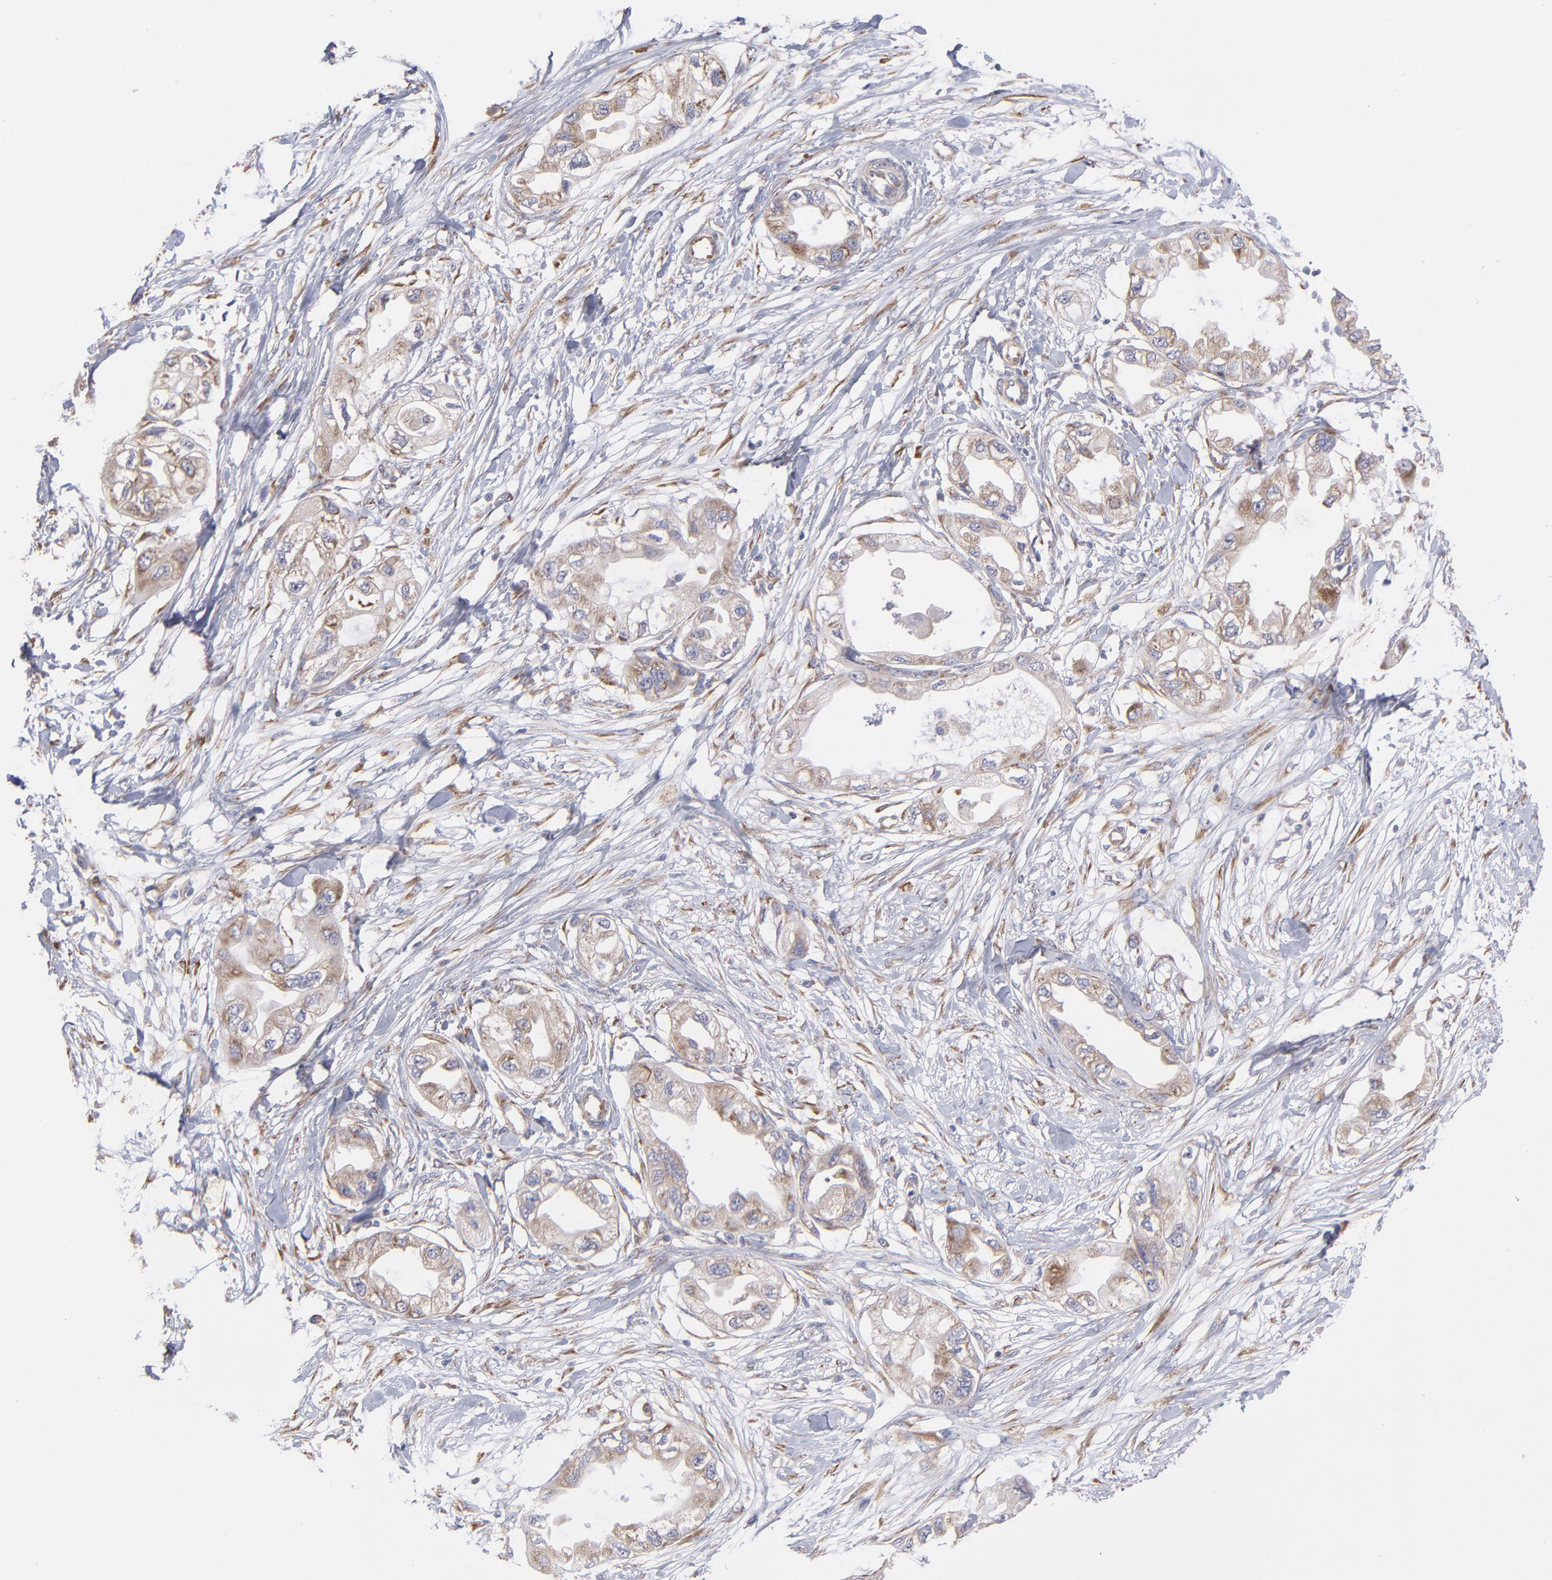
{"staining": {"intensity": "negative", "quantity": "none", "location": "none"}, "tissue": "endometrial cancer", "cell_type": "Tumor cells", "image_type": "cancer", "snomed": [{"axis": "morphology", "description": "Adenocarcinoma, NOS"}, {"axis": "topography", "description": "Endometrium"}], "caption": "Human endometrial adenocarcinoma stained for a protein using immunohistochemistry demonstrates no expression in tumor cells.", "gene": "RPLP0", "patient": {"sex": "female", "age": 67}}